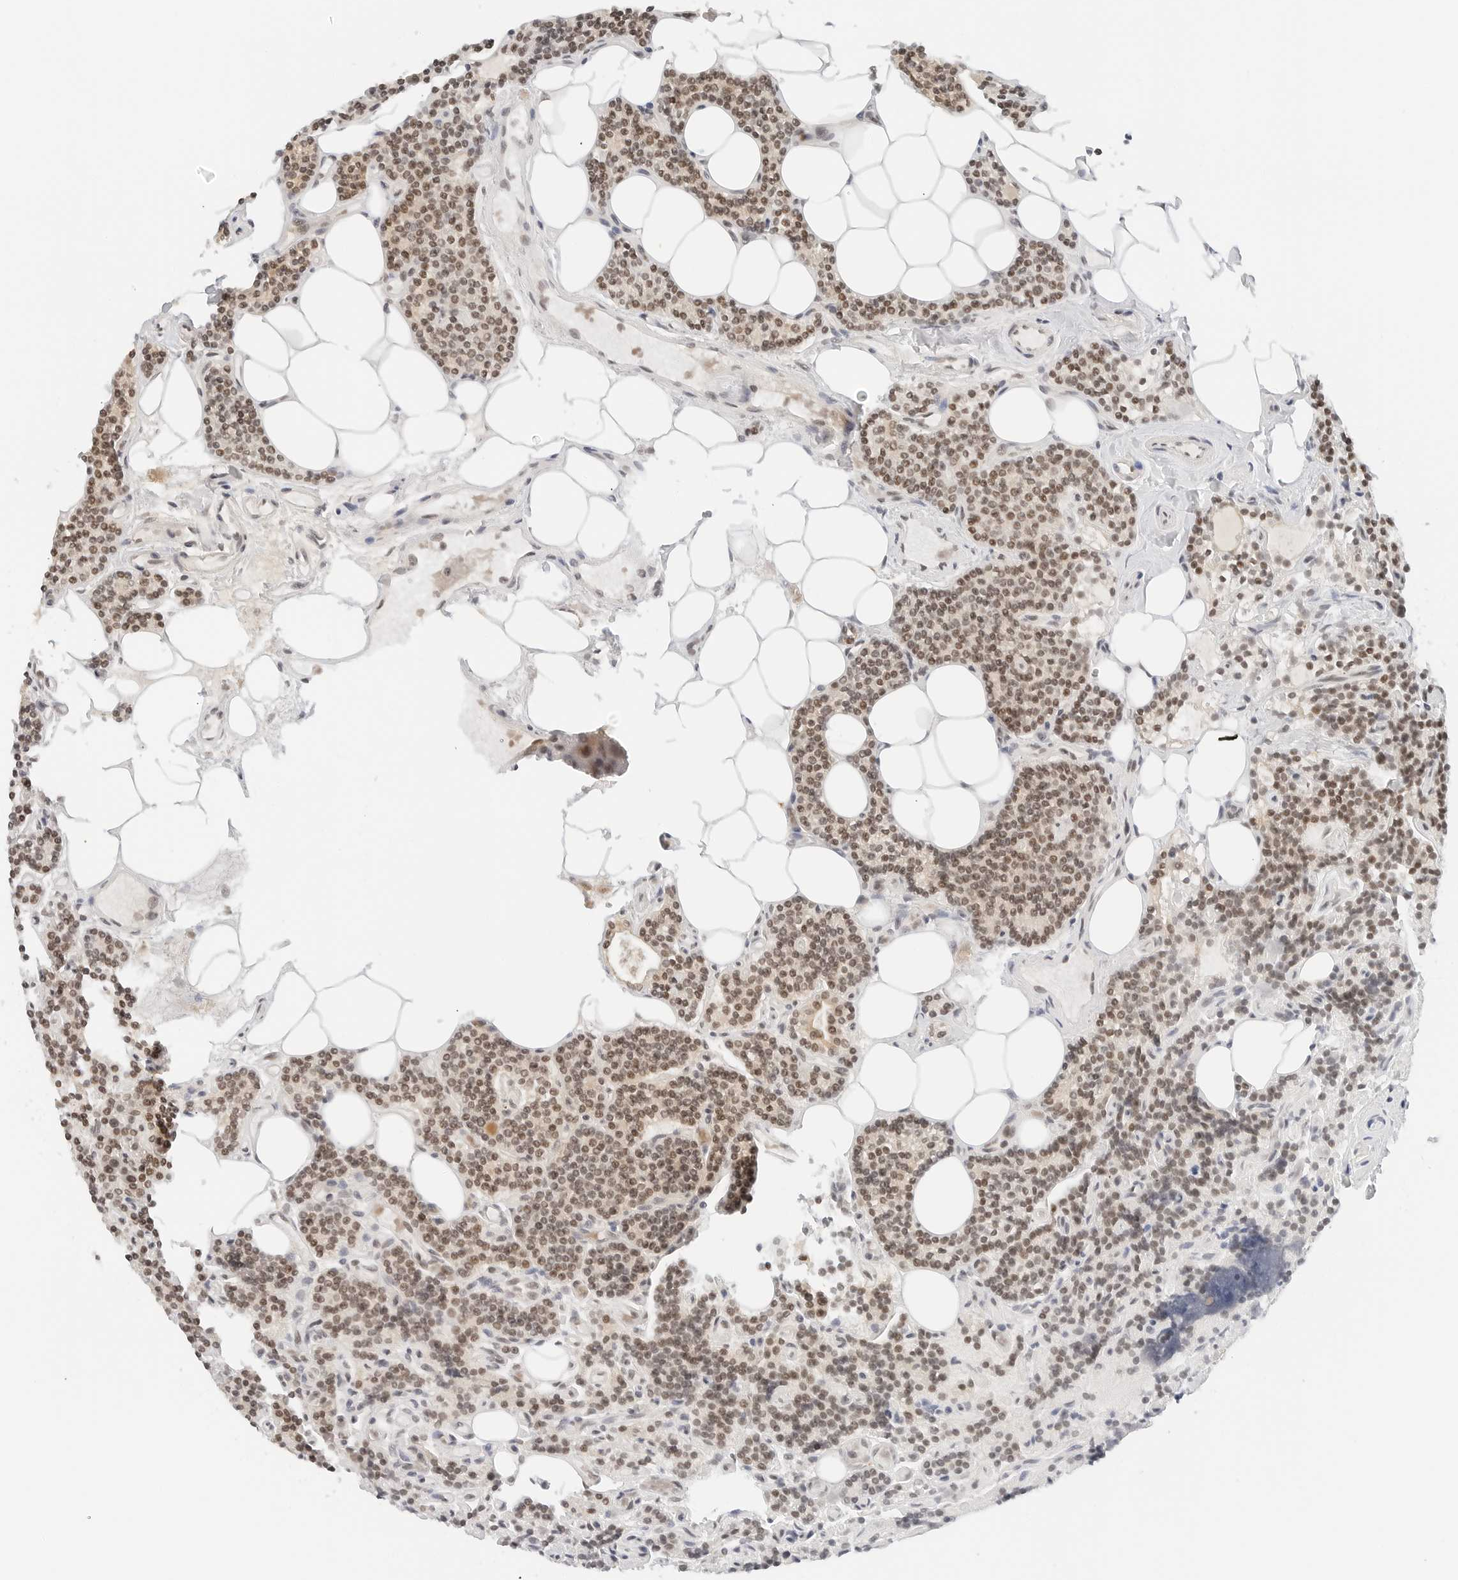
{"staining": {"intensity": "moderate", "quantity": "25%-75%", "location": "cytoplasmic/membranous,nuclear"}, "tissue": "parathyroid gland", "cell_type": "Glandular cells", "image_type": "normal", "snomed": [{"axis": "morphology", "description": "Normal tissue, NOS"}, {"axis": "topography", "description": "Parathyroid gland"}], "caption": "Immunohistochemistry micrograph of normal human parathyroid gland stained for a protein (brown), which demonstrates medium levels of moderate cytoplasmic/membranous,nuclear staining in about 25%-75% of glandular cells.", "gene": "NEO1", "patient": {"sex": "female", "age": 43}}